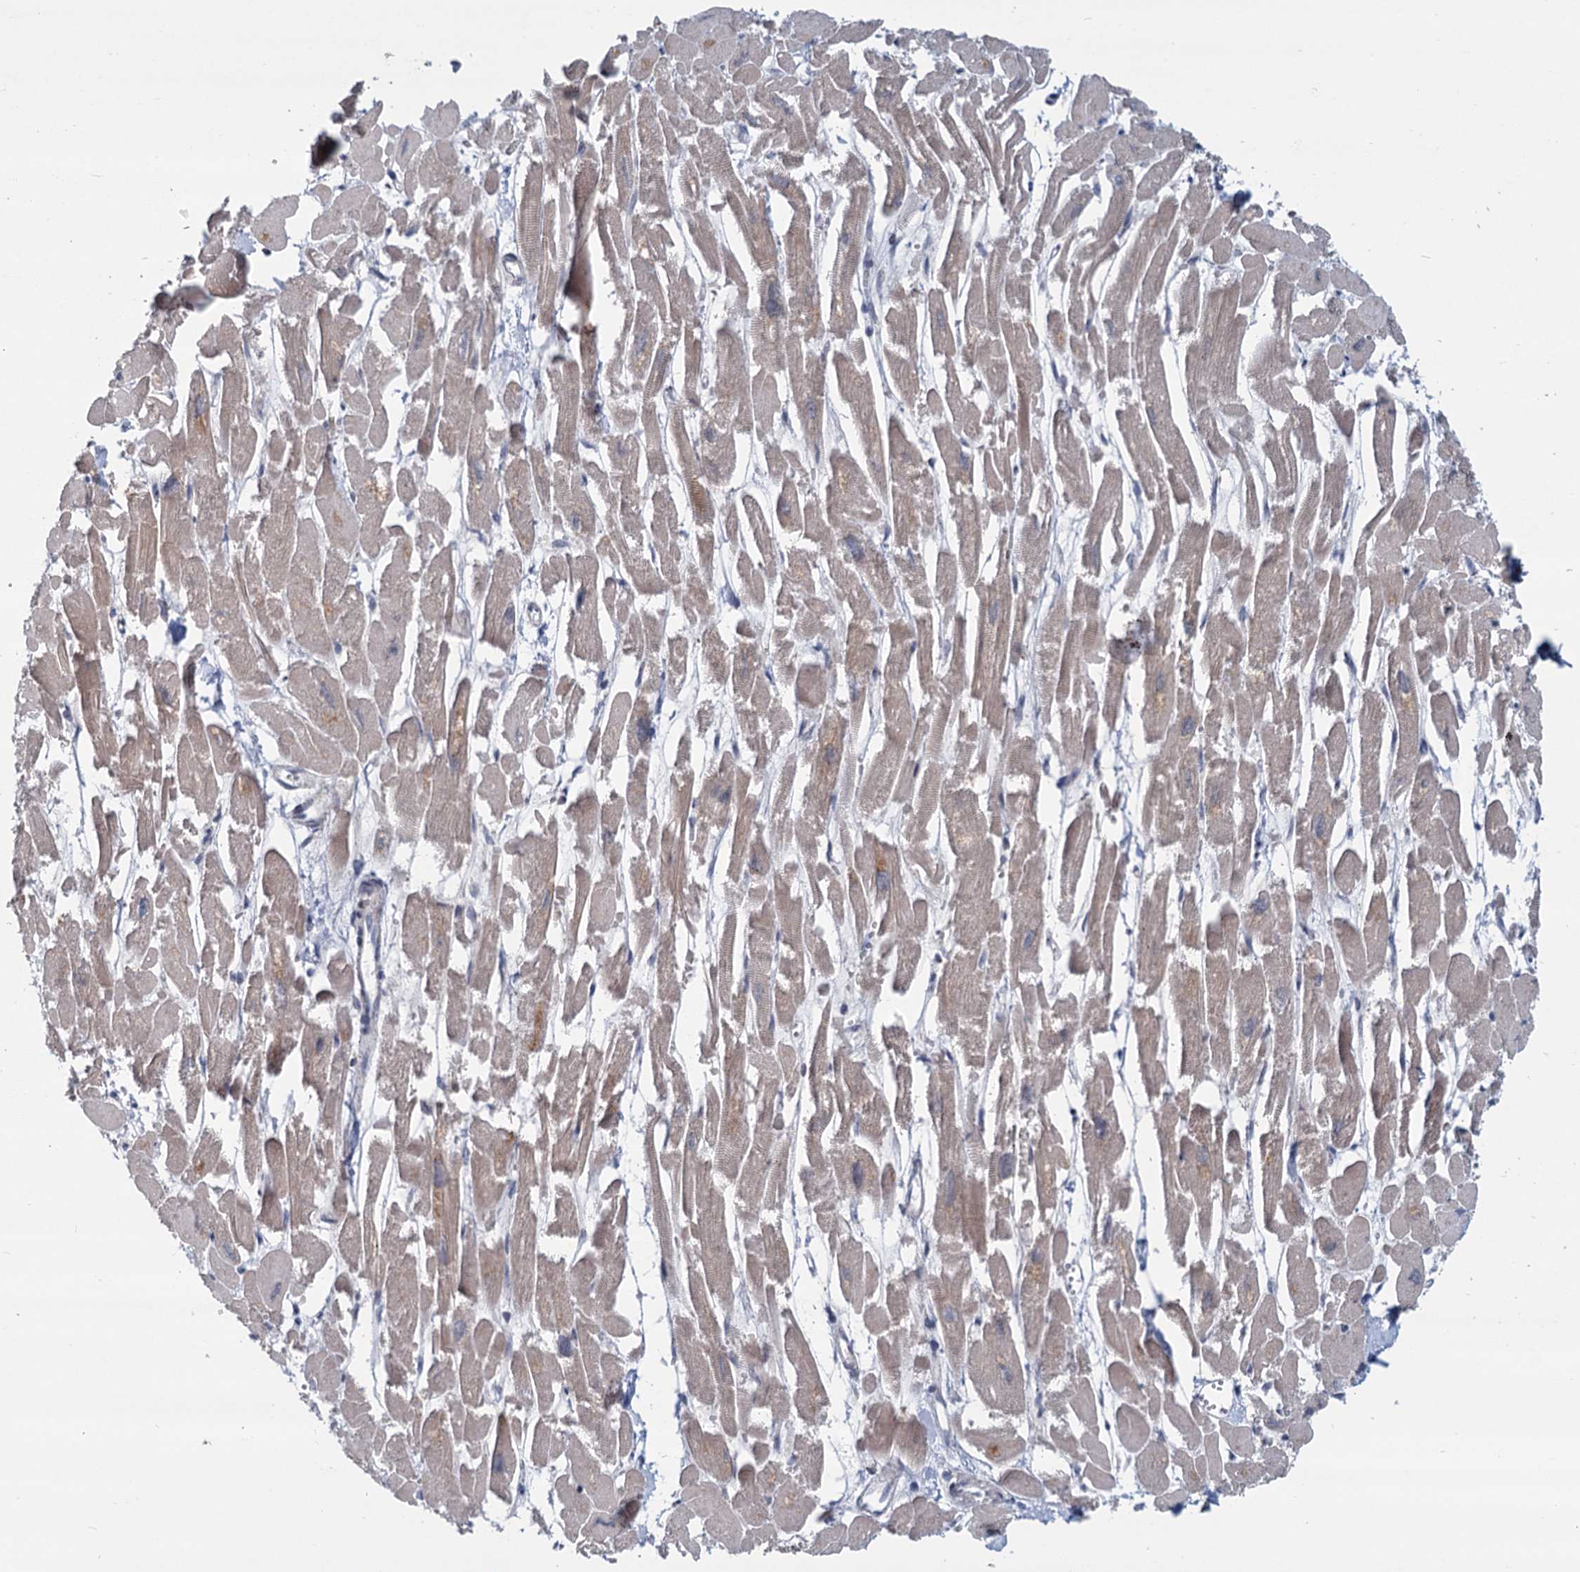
{"staining": {"intensity": "moderate", "quantity": "<25%", "location": "cytoplasmic/membranous"}, "tissue": "heart muscle", "cell_type": "Cardiomyocytes", "image_type": "normal", "snomed": [{"axis": "morphology", "description": "Normal tissue, NOS"}, {"axis": "topography", "description": "Heart"}], "caption": "Moderate cytoplasmic/membranous positivity for a protein is present in about <25% of cardiomyocytes of unremarkable heart muscle using immunohistochemistry (IHC).", "gene": "STAP1", "patient": {"sex": "male", "age": 54}}